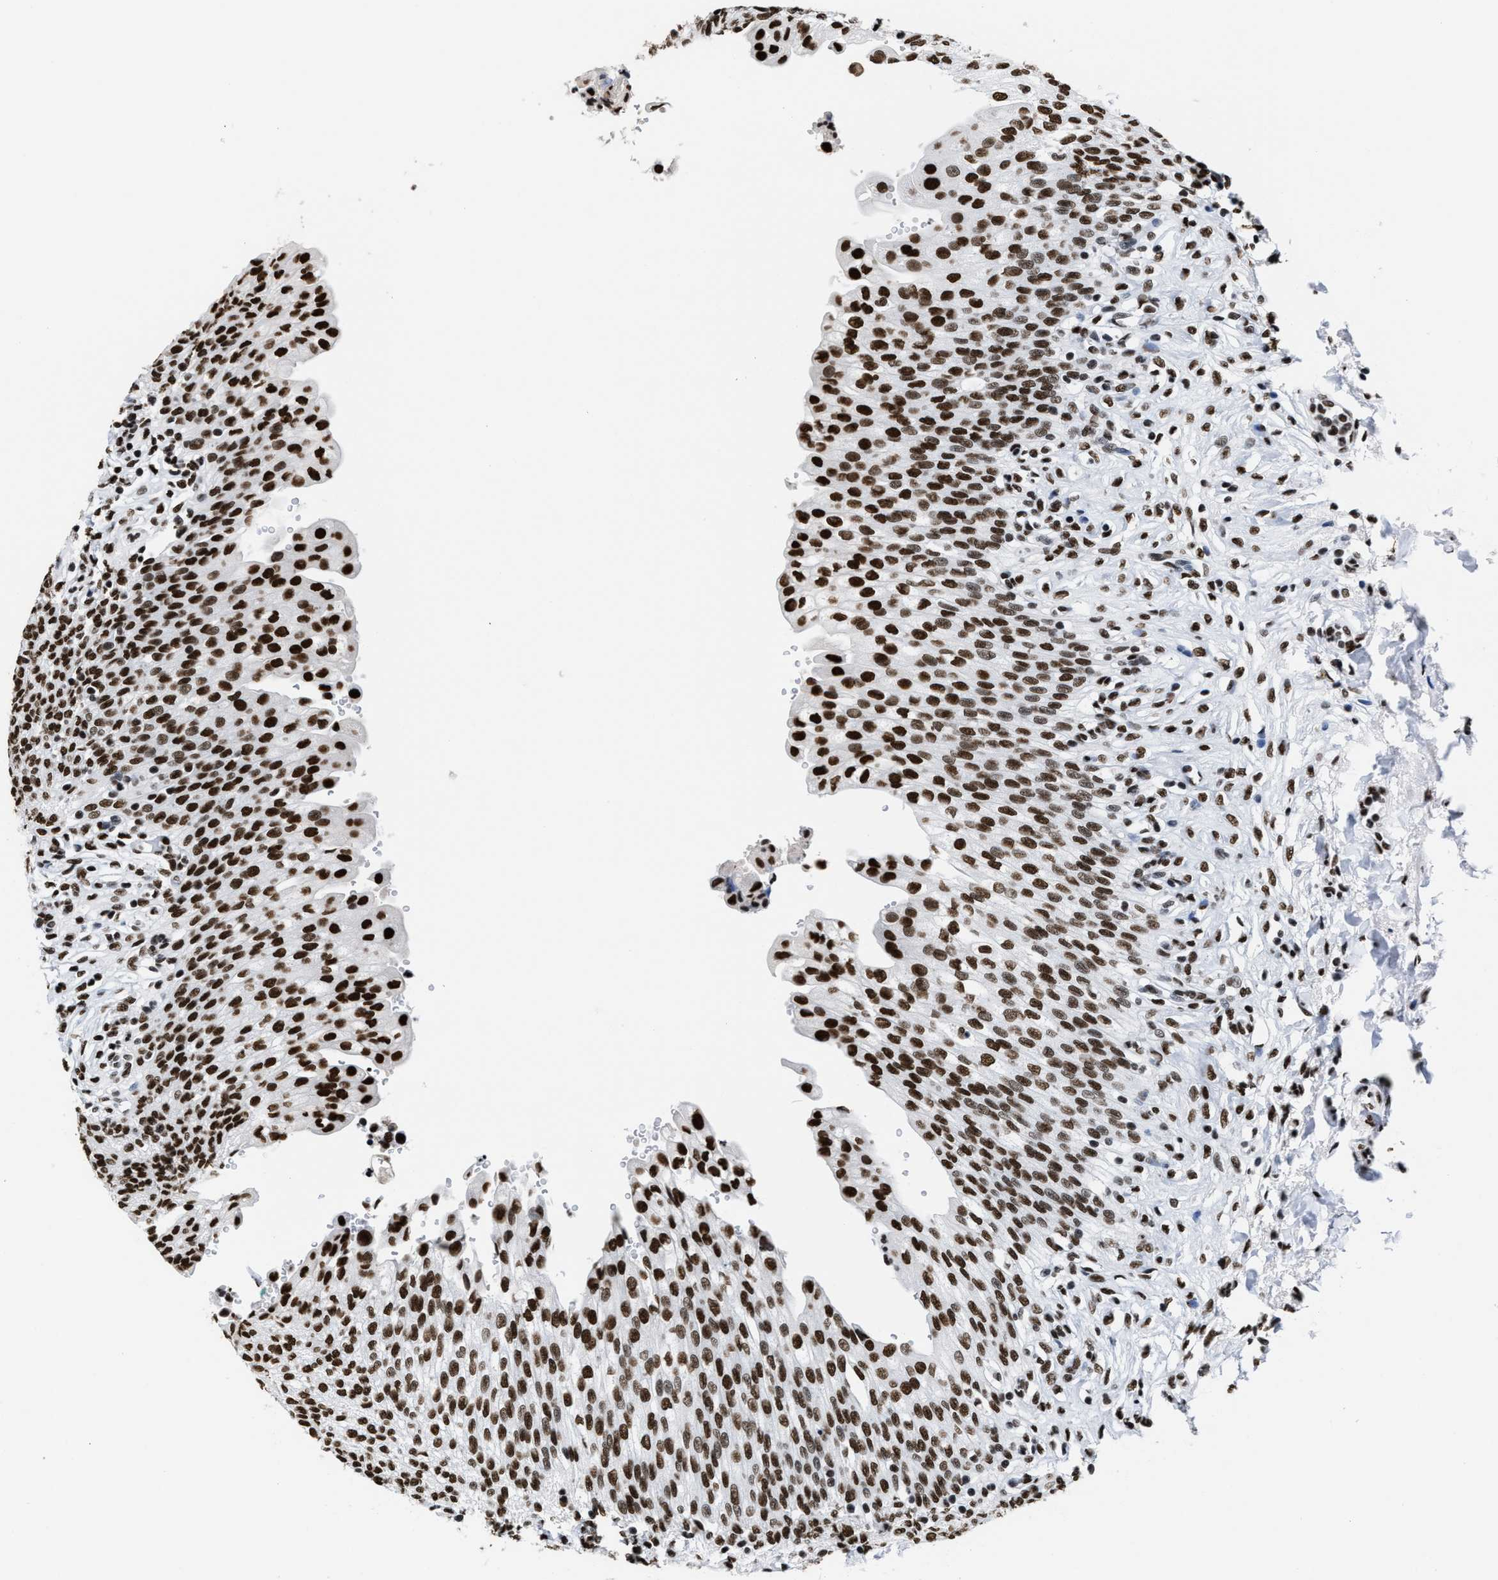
{"staining": {"intensity": "strong", "quantity": ">75%", "location": "nuclear"}, "tissue": "urinary bladder", "cell_type": "Urothelial cells", "image_type": "normal", "snomed": [{"axis": "morphology", "description": "Urothelial carcinoma, High grade"}, {"axis": "topography", "description": "Urinary bladder"}], "caption": "Immunohistochemistry (IHC) (DAB (3,3'-diaminobenzidine)) staining of benign human urinary bladder demonstrates strong nuclear protein staining in approximately >75% of urothelial cells.", "gene": "SMARCC2", "patient": {"sex": "male", "age": 46}}